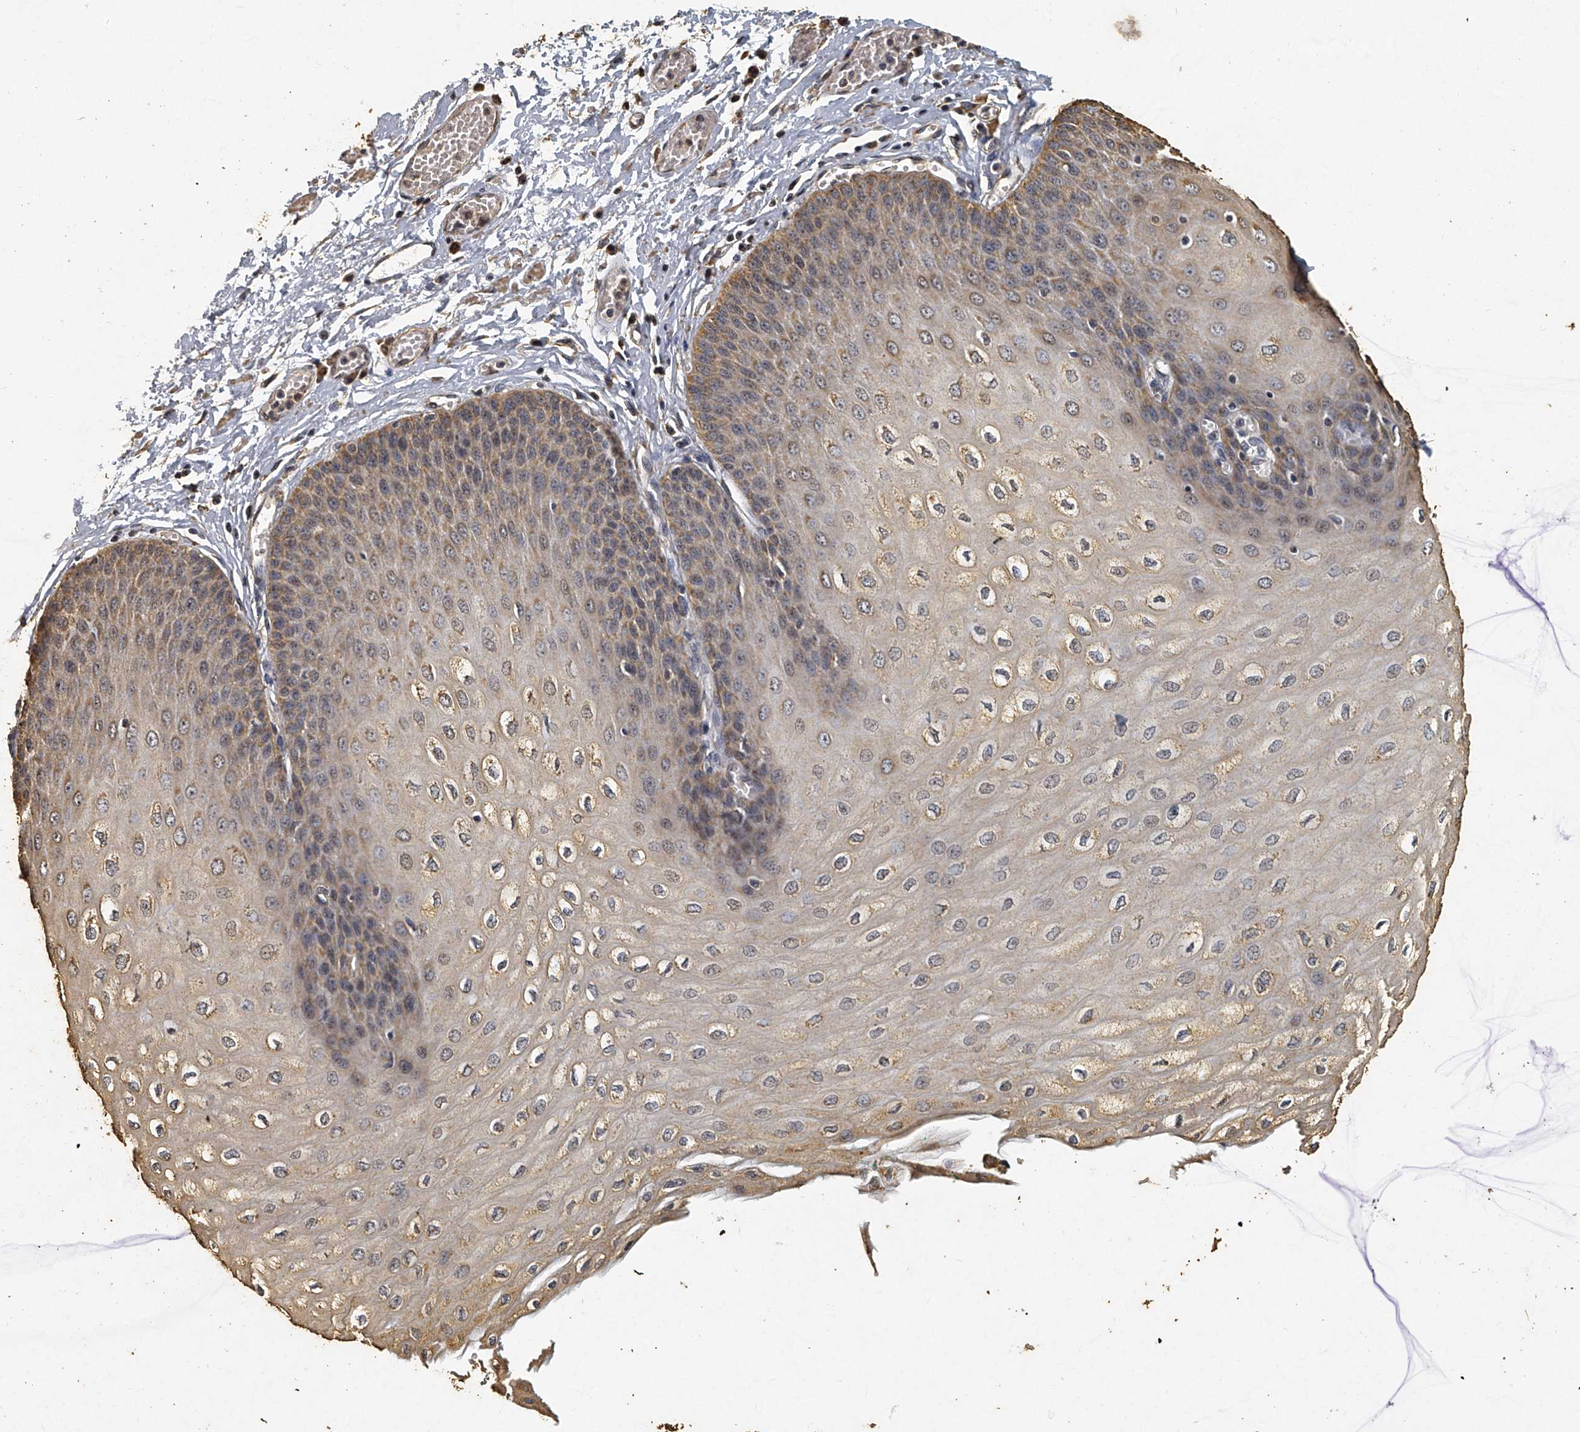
{"staining": {"intensity": "moderate", "quantity": ">75%", "location": "cytoplasmic/membranous"}, "tissue": "esophagus", "cell_type": "Squamous epithelial cells", "image_type": "normal", "snomed": [{"axis": "morphology", "description": "Normal tissue, NOS"}, {"axis": "topography", "description": "Esophagus"}], "caption": "This photomicrograph demonstrates immunohistochemistry staining of unremarkable human esophagus, with medium moderate cytoplasmic/membranous staining in approximately >75% of squamous epithelial cells.", "gene": "MRPL28", "patient": {"sex": "male", "age": 60}}